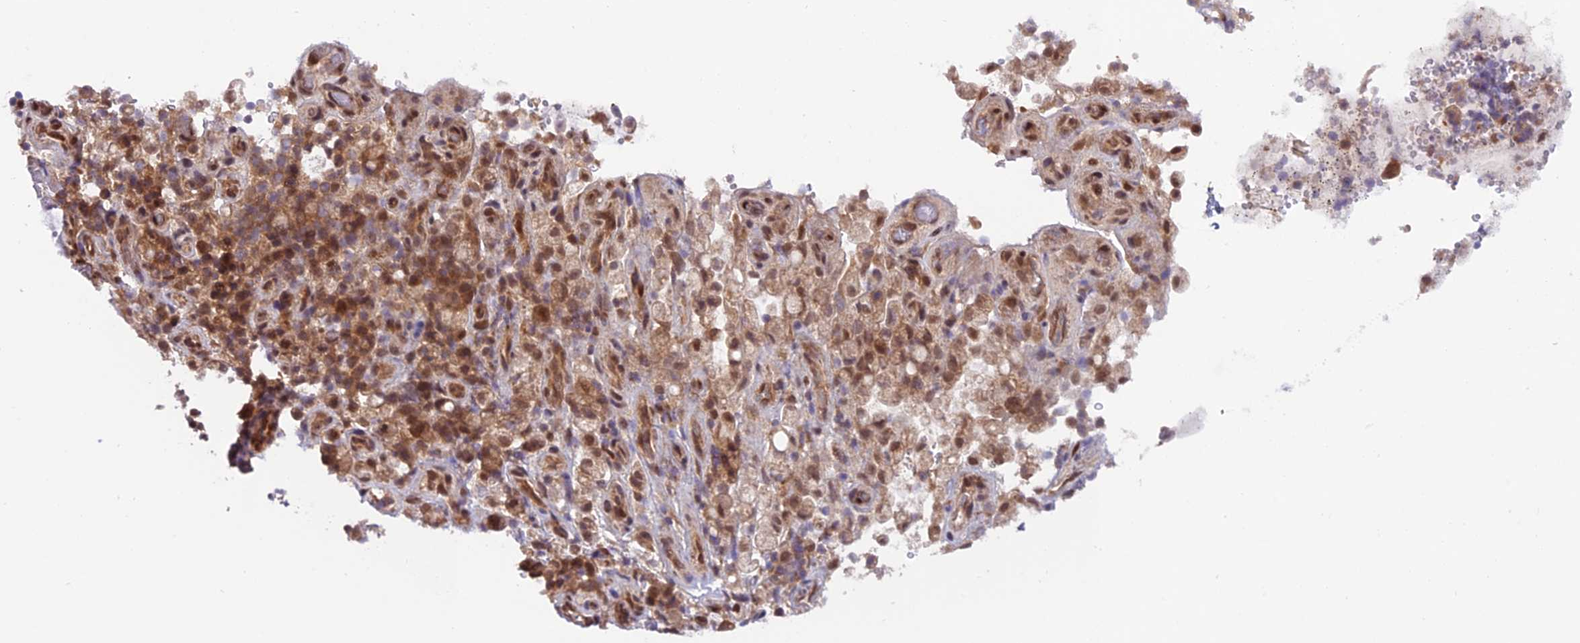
{"staining": {"intensity": "moderate", "quantity": ">75%", "location": "cytoplasmic/membranous,nuclear"}, "tissue": "stomach cancer", "cell_type": "Tumor cells", "image_type": "cancer", "snomed": [{"axis": "morphology", "description": "Adenocarcinoma, NOS"}, {"axis": "topography", "description": "Stomach"}], "caption": "Moderate cytoplasmic/membranous and nuclear expression for a protein is present in about >75% of tumor cells of stomach cancer (adenocarcinoma) using immunohistochemistry (IHC).", "gene": "TRIM40", "patient": {"sex": "female", "age": 60}}